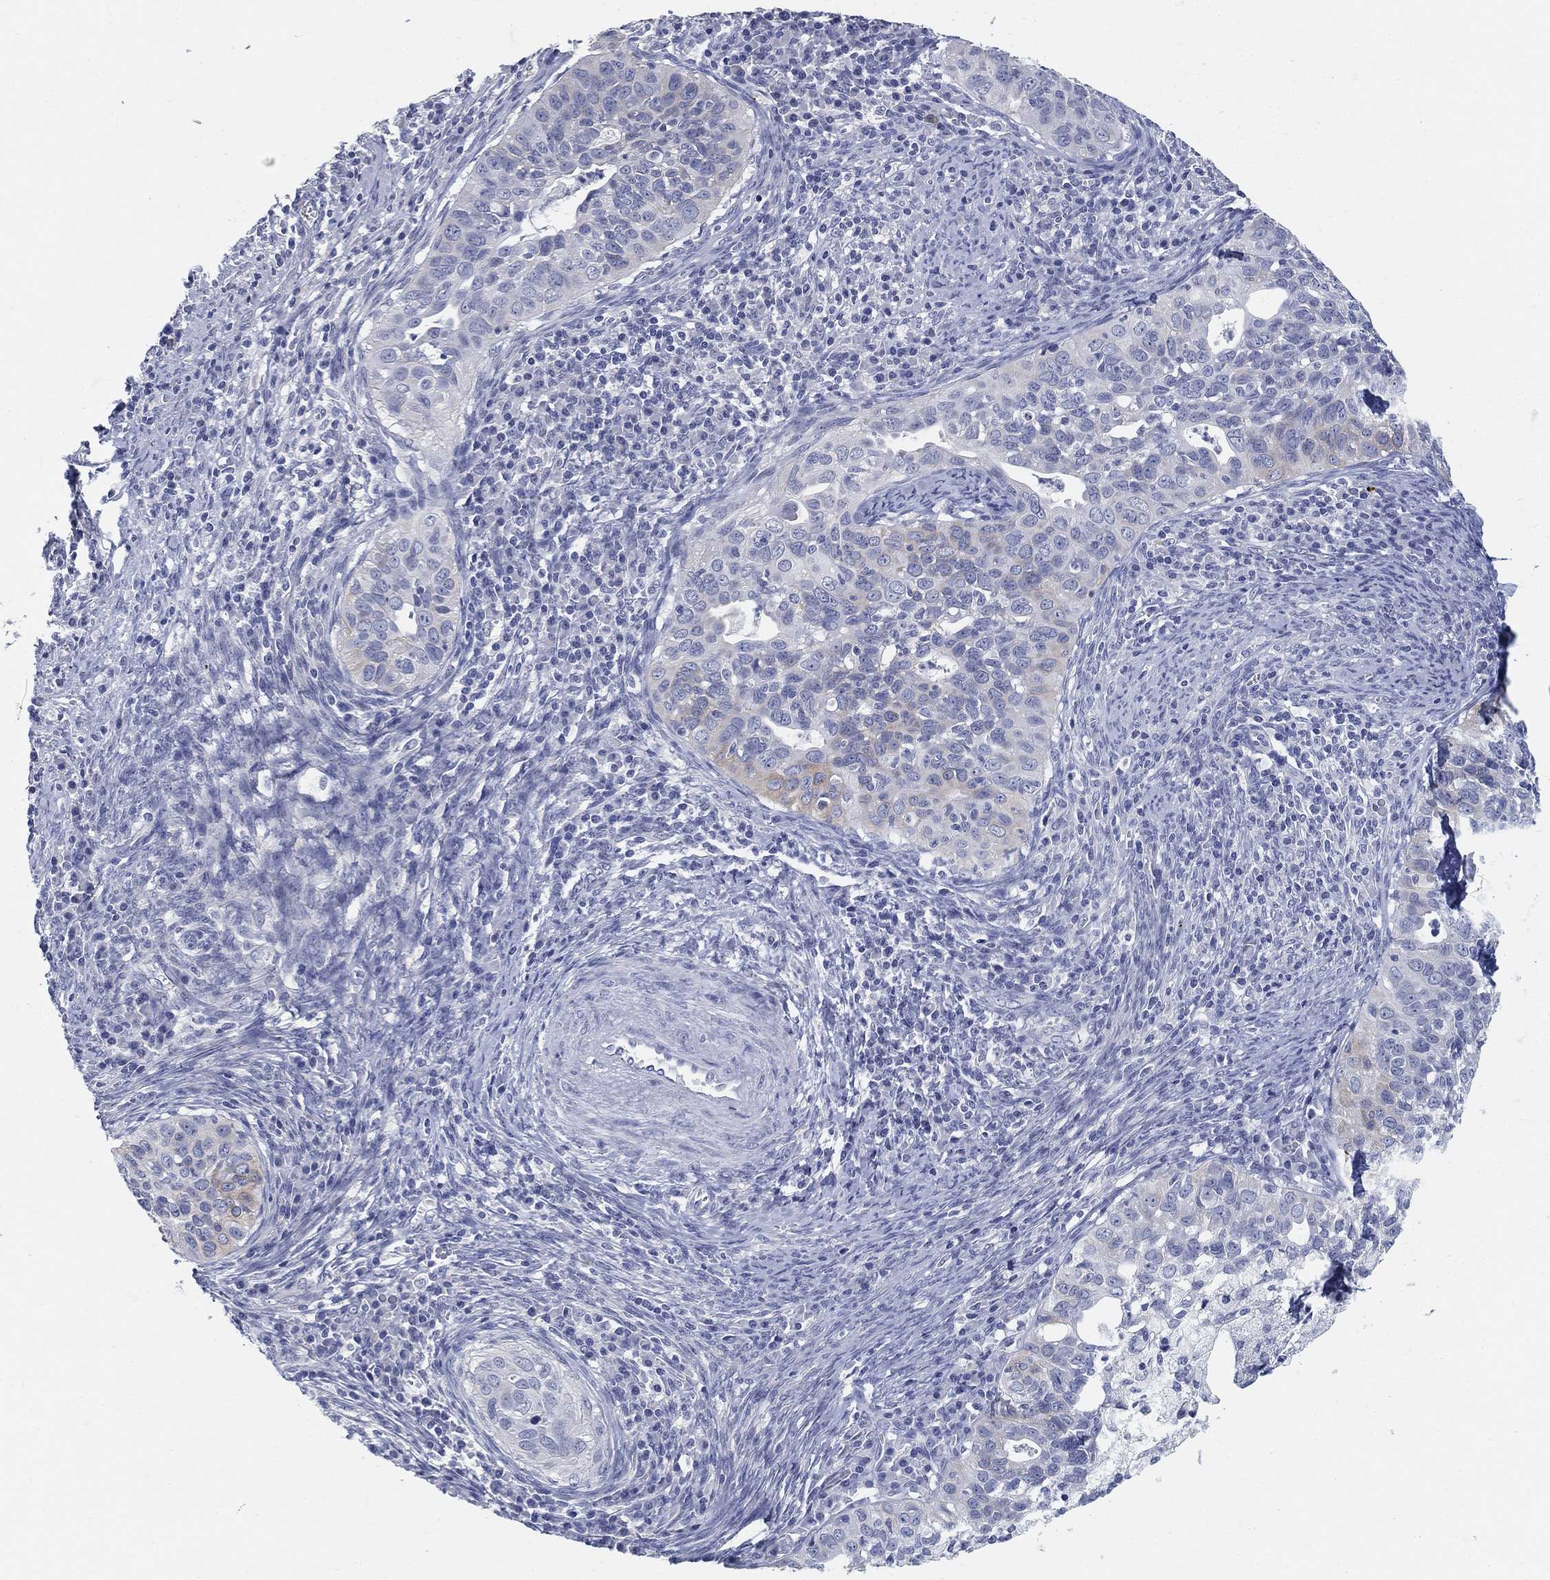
{"staining": {"intensity": "weak", "quantity": "<25%", "location": "cytoplasmic/membranous"}, "tissue": "cervical cancer", "cell_type": "Tumor cells", "image_type": "cancer", "snomed": [{"axis": "morphology", "description": "Squamous cell carcinoma, NOS"}, {"axis": "topography", "description": "Cervix"}], "caption": "Tumor cells show no significant protein positivity in squamous cell carcinoma (cervical).", "gene": "CLUL1", "patient": {"sex": "female", "age": 26}}